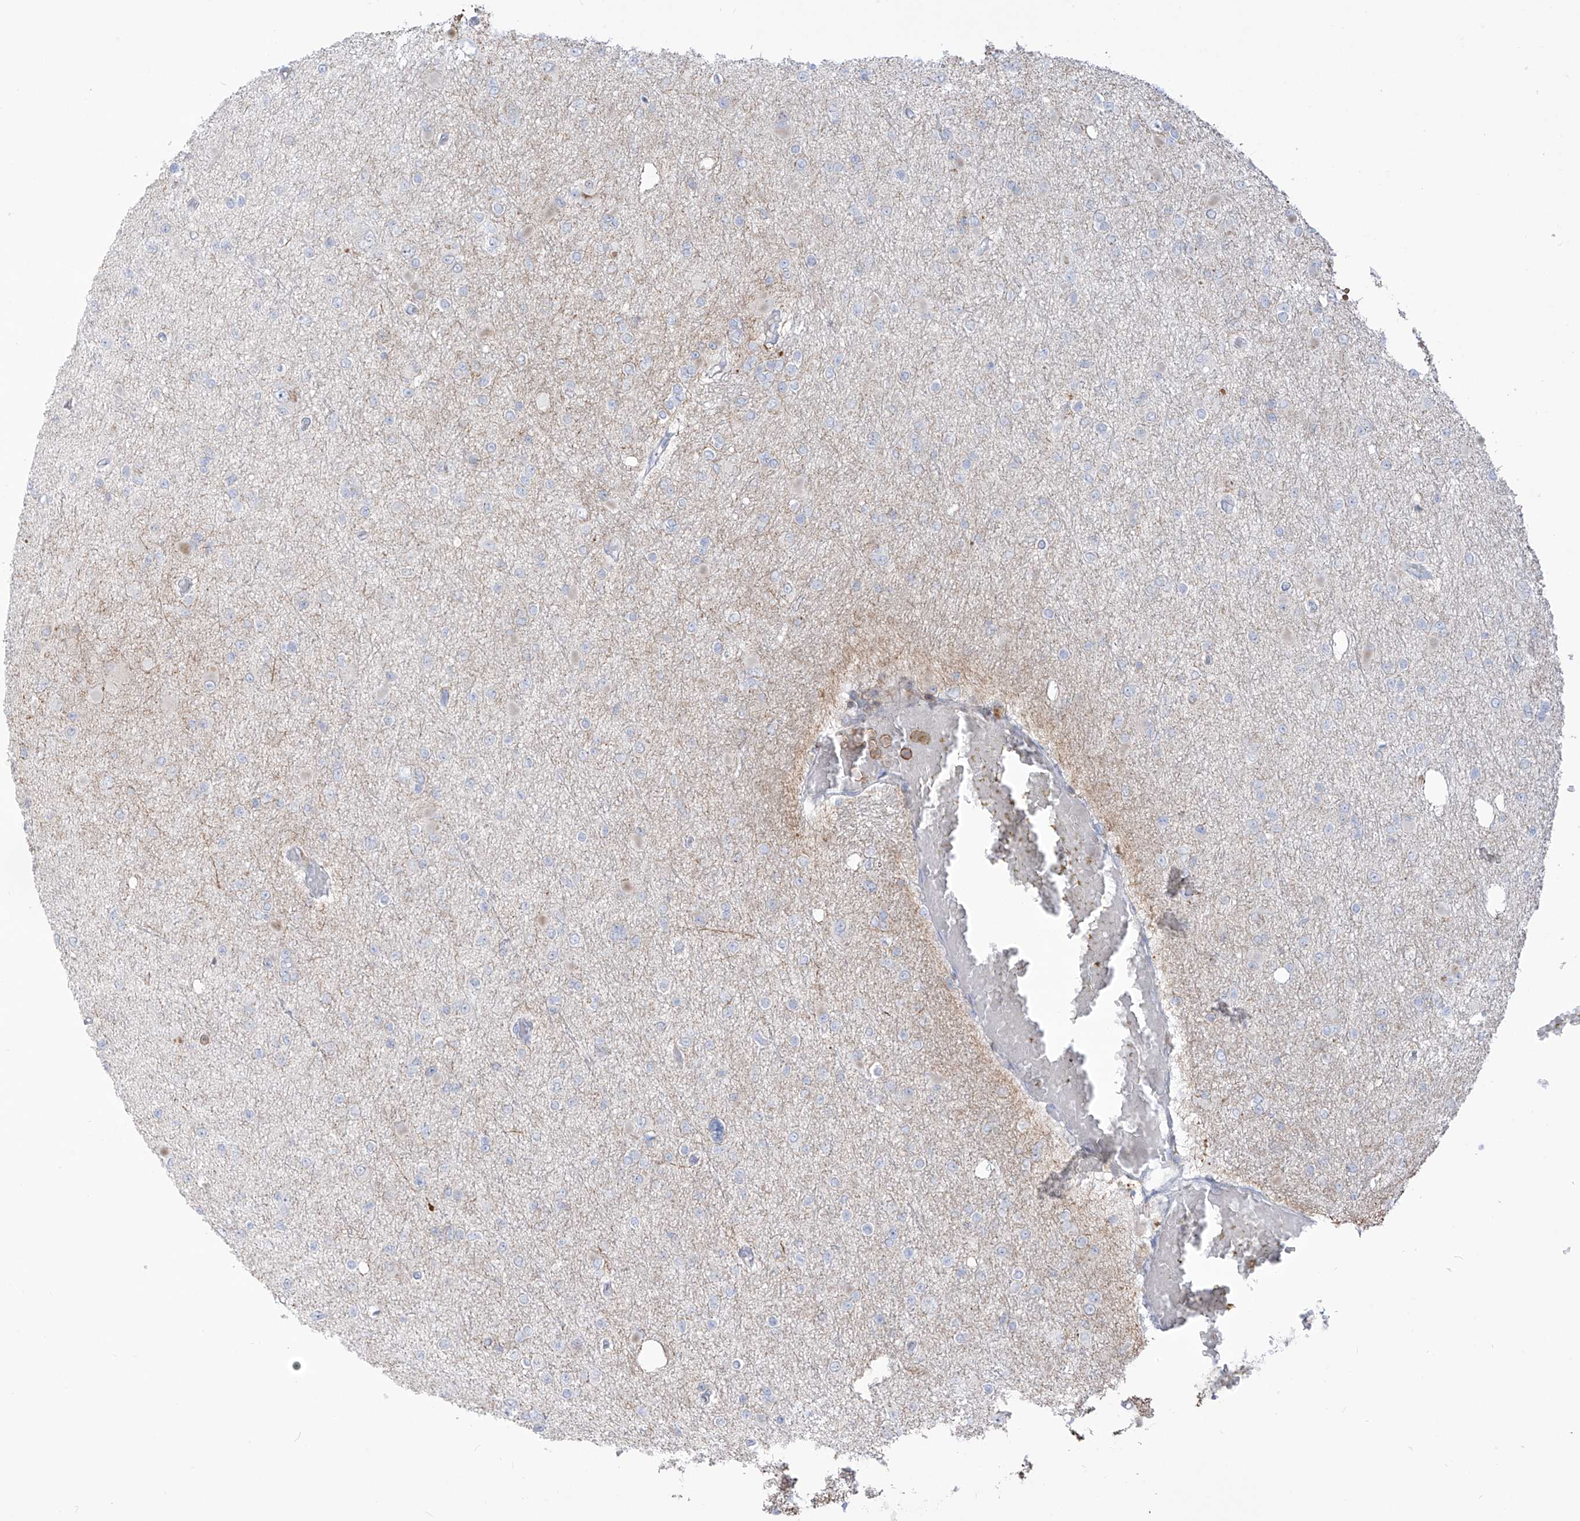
{"staining": {"intensity": "negative", "quantity": "none", "location": "none"}, "tissue": "glioma", "cell_type": "Tumor cells", "image_type": "cancer", "snomed": [{"axis": "morphology", "description": "Glioma, malignant, Low grade"}, {"axis": "topography", "description": "Brain"}], "caption": "Immunohistochemical staining of human glioma displays no significant positivity in tumor cells.", "gene": "NOTO", "patient": {"sex": "female", "age": 22}}